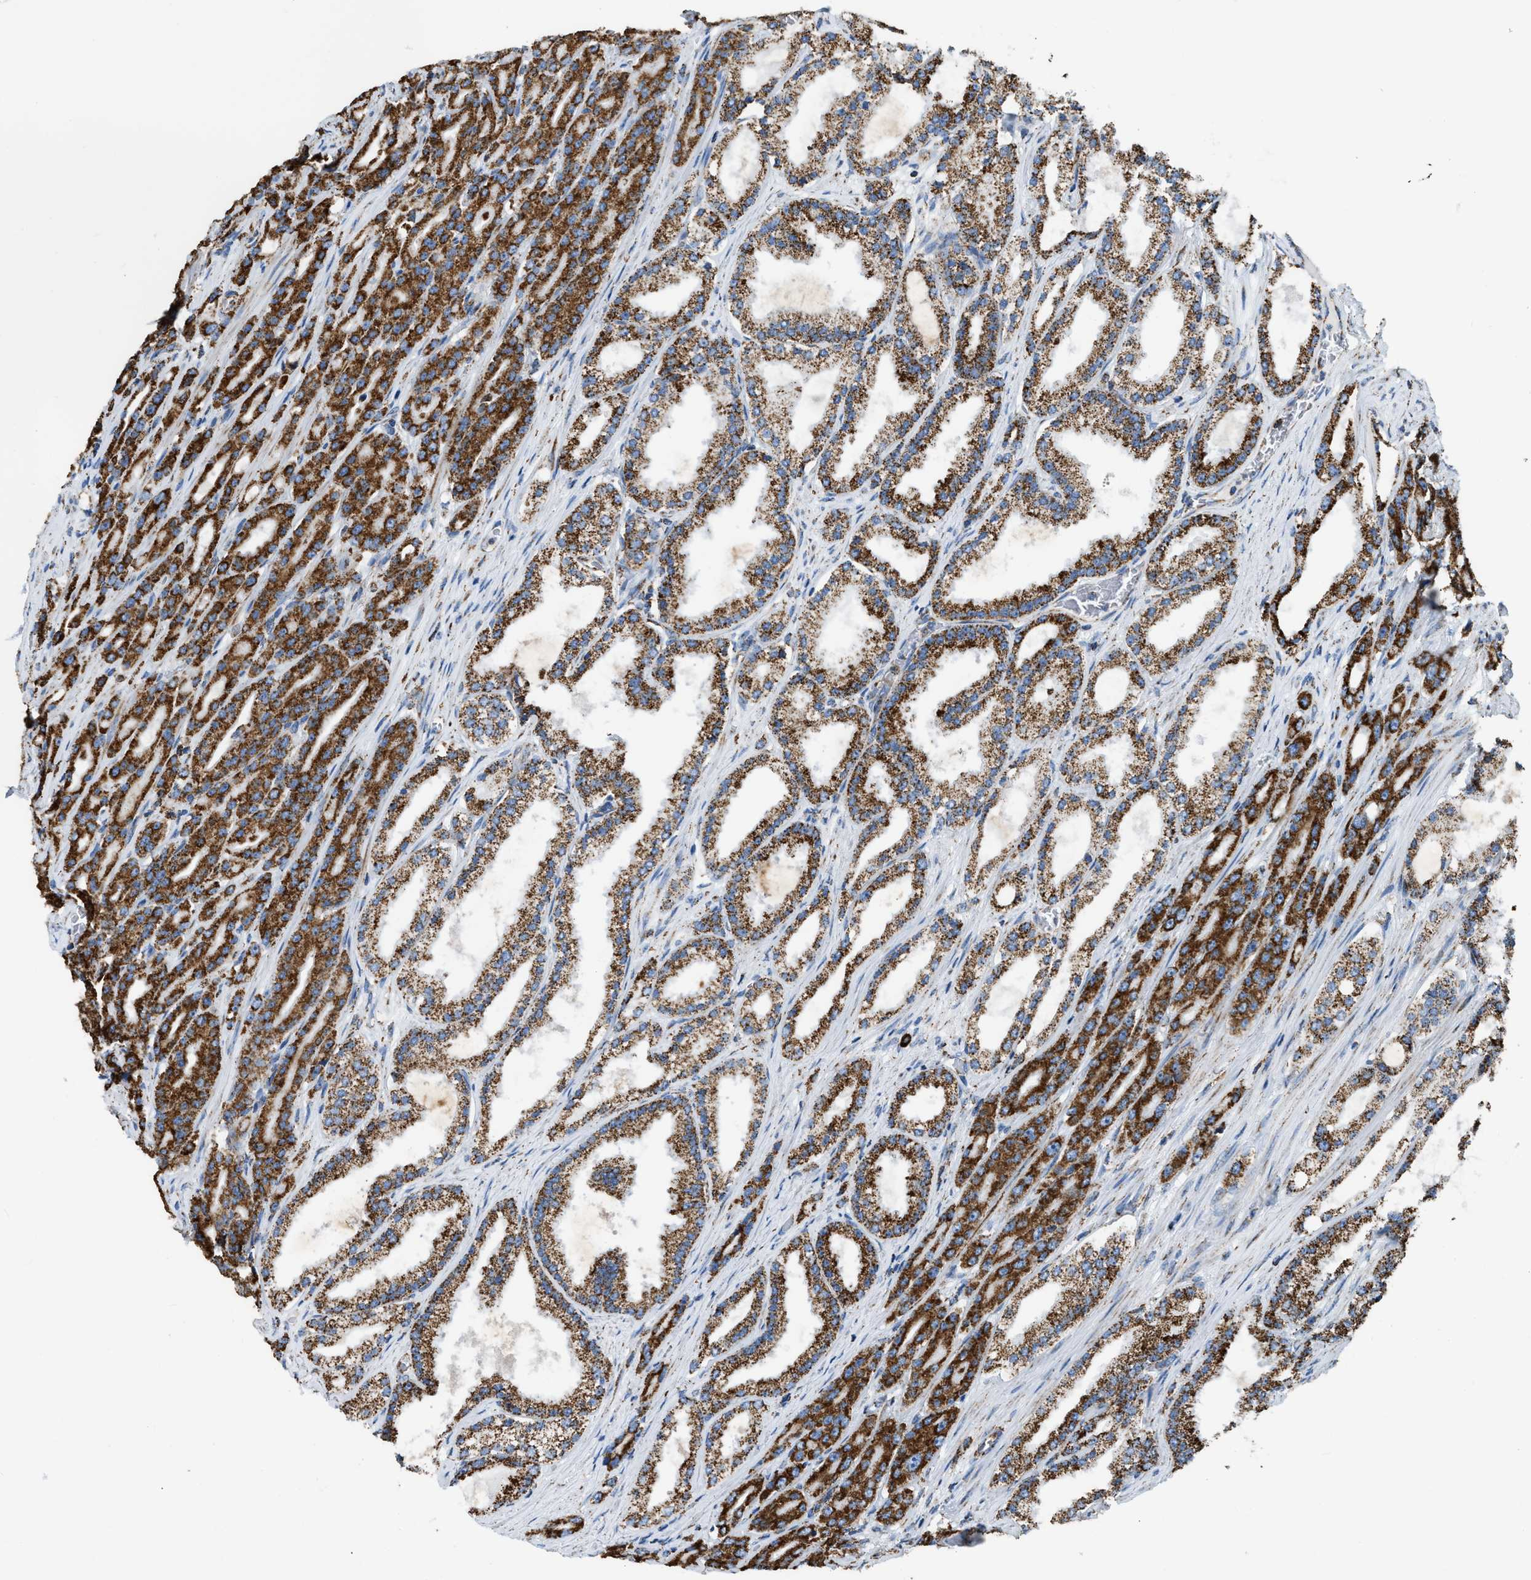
{"staining": {"intensity": "strong", "quantity": ">75%", "location": "cytoplasmic/membranous"}, "tissue": "prostate cancer", "cell_type": "Tumor cells", "image_type": "cancer", "snomed": [{"axis": "morphology", "description": "Adenocarcinoma, High grade"}, {"axis": "topography", "description": "Prostate"}], "caption": "IHC staining of prostate high-grade adenocarcinoma, which shows high levels of strong cytoplasmic/membranous staining in approximately >75% of tumor cells indicating strong cytoplasmic/membranous protein expression. The staining was performed using DAB (brown) for protein detection and nuclei were counterstained in hematoxylin (blue).", "gene": "ETFB", "patient": {"sex": "male", "age": 71}}